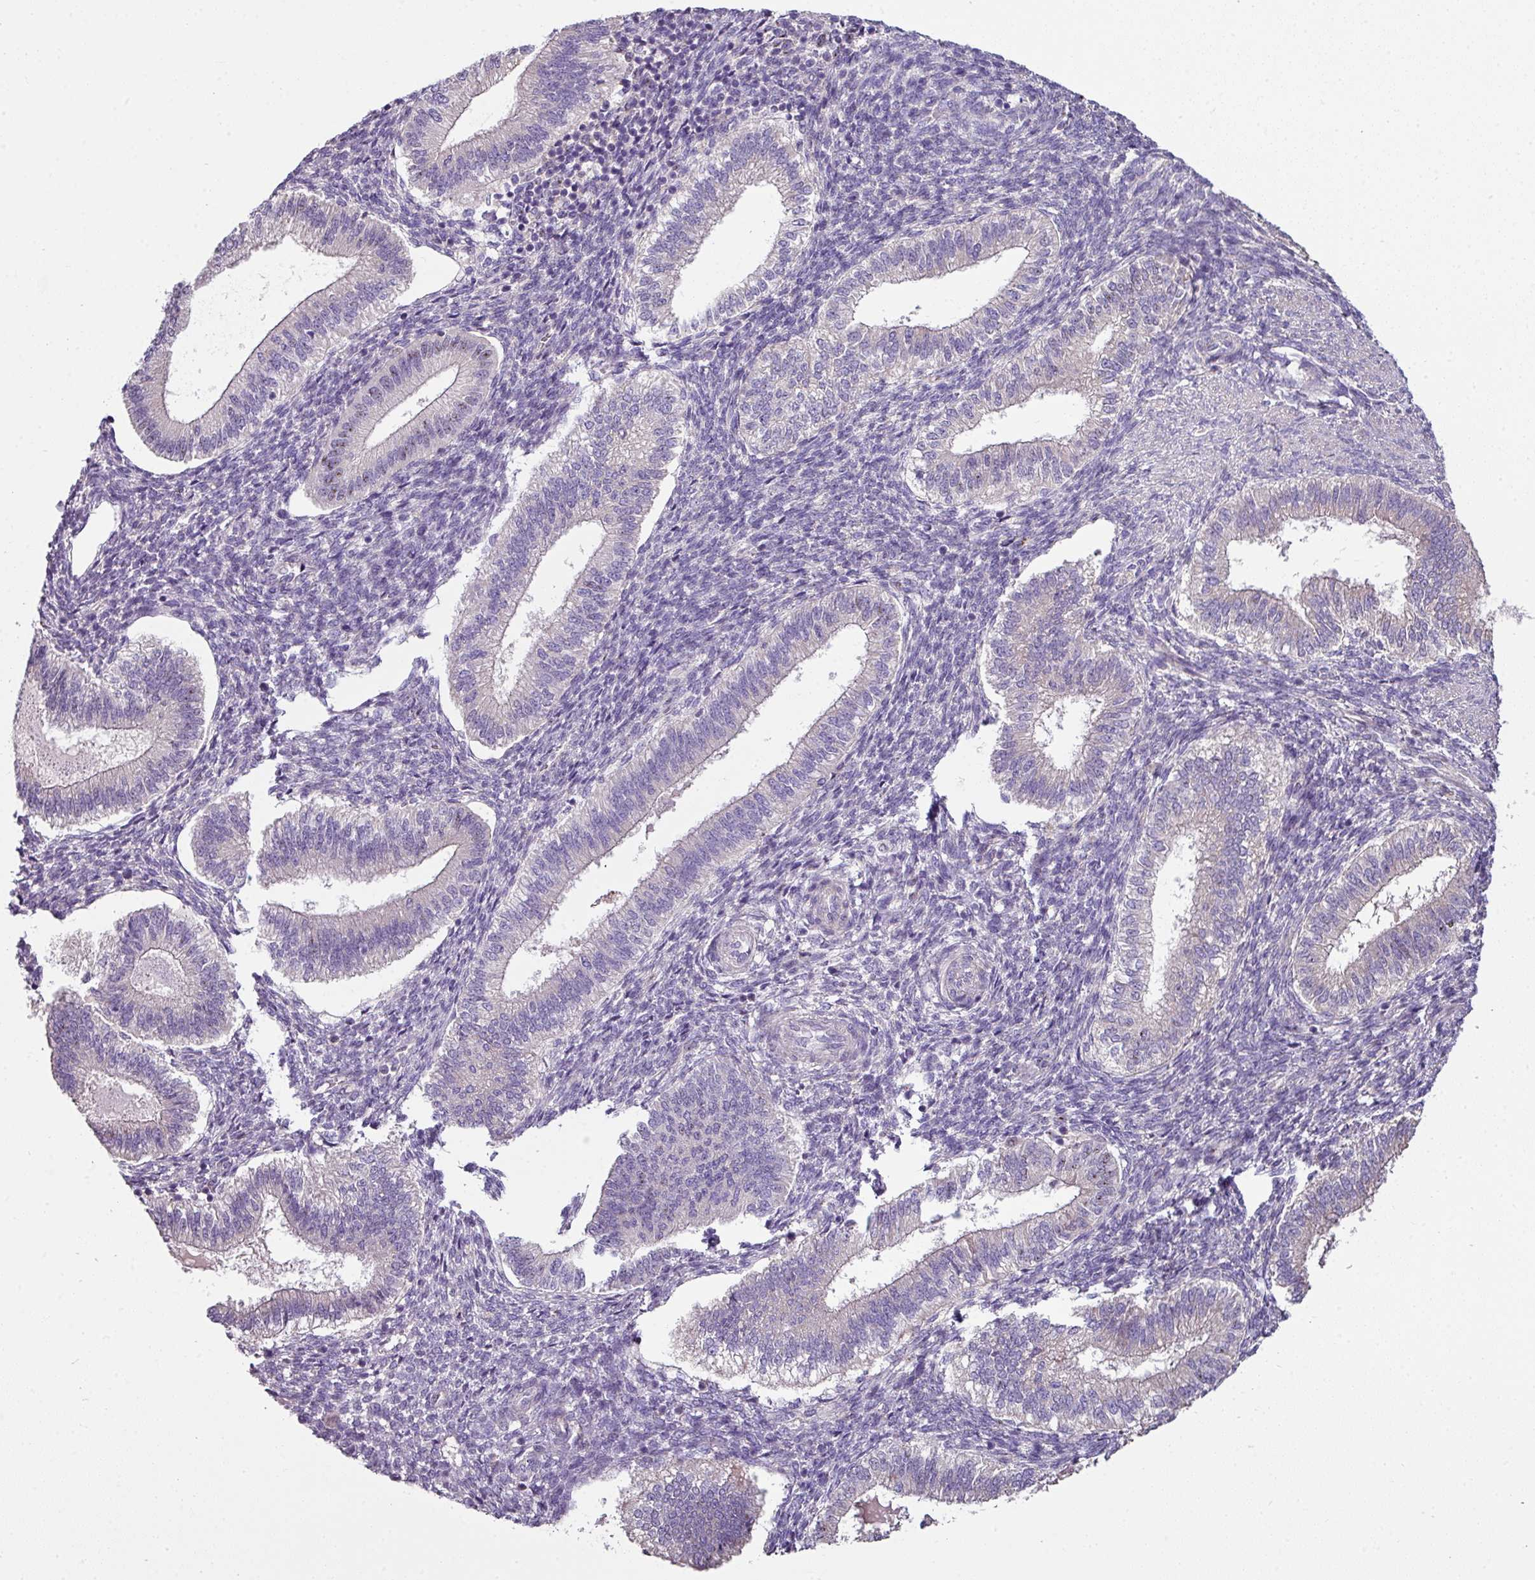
{"staining": {"intensity": "negative", "quantity": "none", "location": "none"}, "tissue": "endometrium", "cell_type": "Cells in endometrial stroma", "image_type": "normal", "snomed": [{"axis": "morphology", "description": "Normal tissue, NOS"}, {"axis": "topography", "description": "Endometrium"}], "caption": "Human endometrium stained for a protein using immunohistochemistry (IHC) displays no staining in cells in endometrial stroma.", "gene": "LRRC9", "patient": {"sex": "female", "age": 25}}